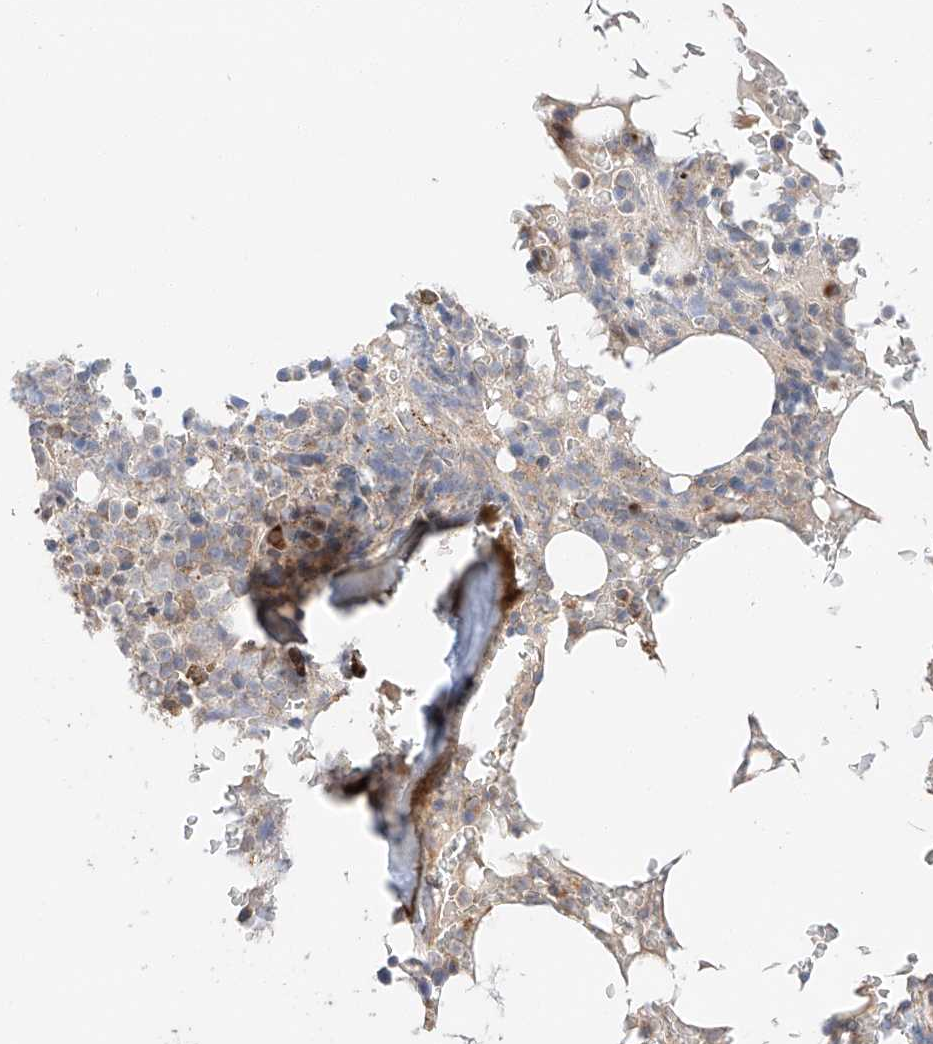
{"staining": {"intensity": "moderate", "quantity": "<25%", "location": "cytoplasmic/membranous"}, "tissue": "bone marrow", "cell_type": "Hematopoietic cells", "image_type": "normal", "snomed": [{"axis": "morphology", "description": "Normal tissue, NOS"}, {"axis": "topography", "description": "Bone marrow"}], "caption": "Immunohistochemistry (DAB) staining of normal bone marrow shows moderate cytoplasmic/membranous protein positivity in approximately <25% of hematopoietic cells.", "gene": "XPNPEP1", "patient": {"sex": "male", "age": 58}}